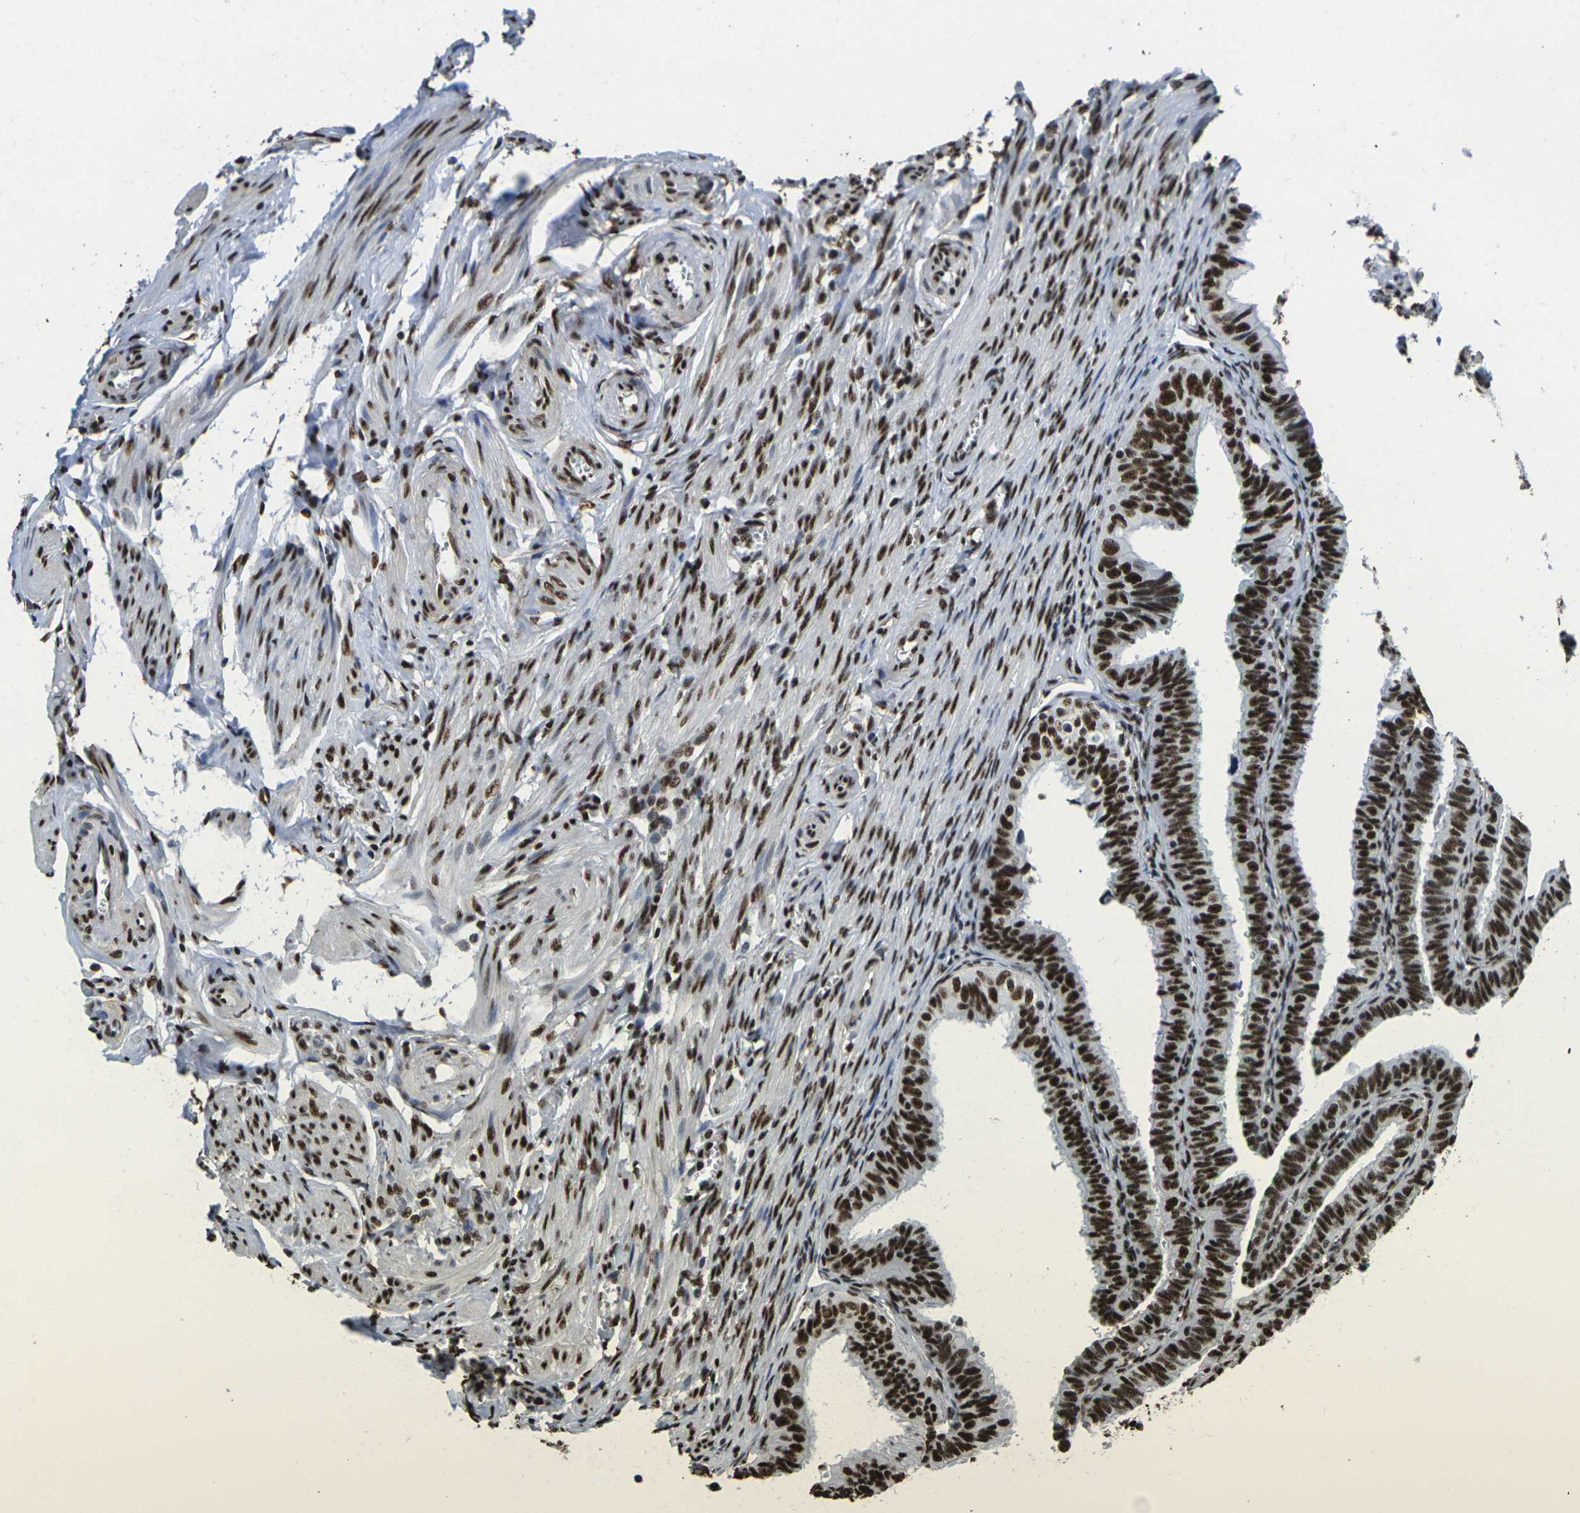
{"staining": {"intensity": "strong", "quantity": ">75%", "location": "nuclear"}, "tissue": "fallopian tube", "cell_type": "Glandular cells", "image_type": "normal", "snomed": [{"axis": "morphology", "description": "Normal tissue, NOS"}, {"axis": "topography", "description": "Fallopian tube"}], "caption": "Immunohistochemistry image of normal human fallopian tube stained for a protein (brown), which demonstrates high levels of strong nuclear expression in approximately >75% of glandular cells.", "gene": "SMARCC1", "patient": {"sex": "female", "age": 46}}